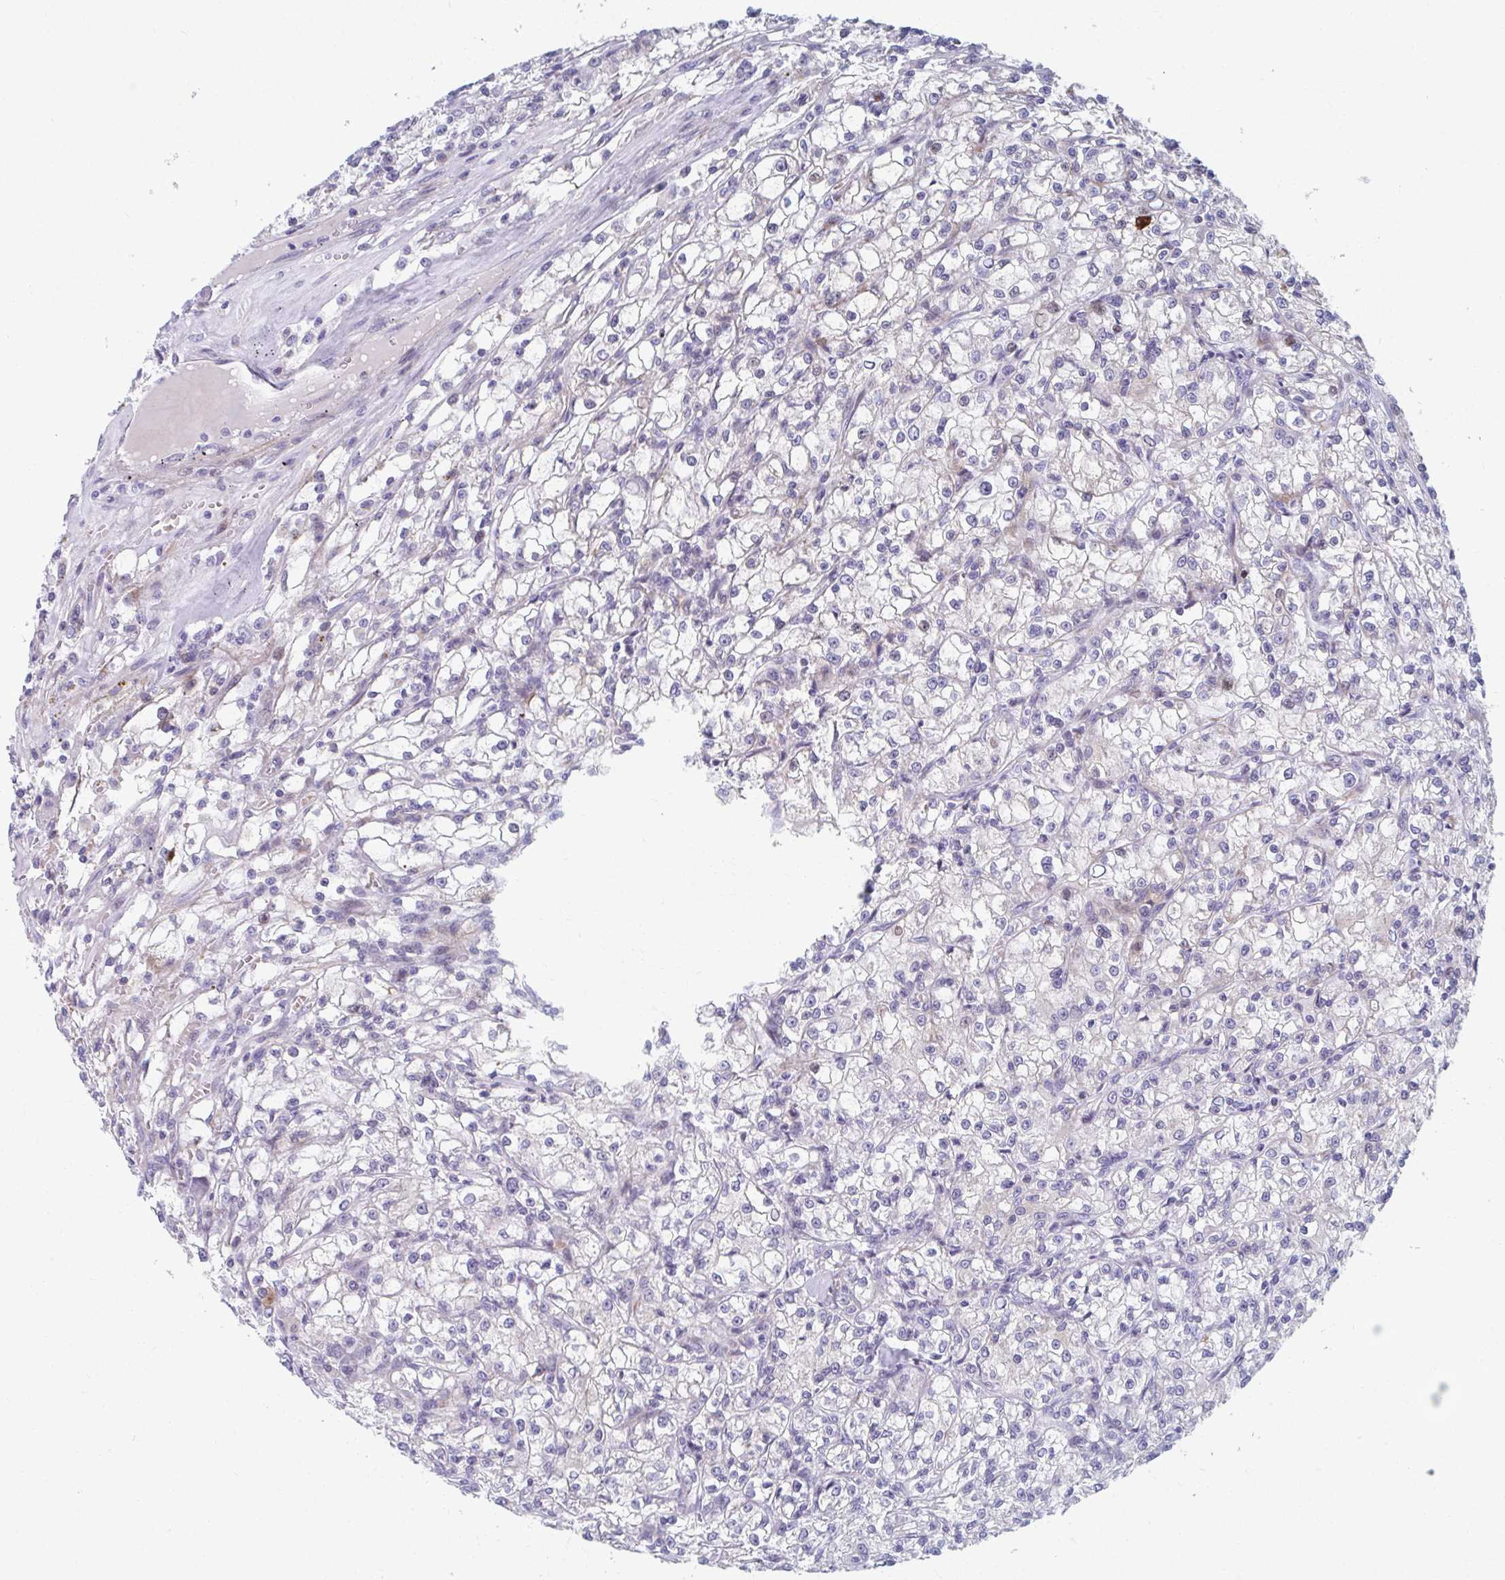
{"staining": {"intensity": "negative", "quantity": "none", "location": "none"}, "tissue": "renal cancer", "cell_type": "Tumor cells", "image_type": "cancer", "snomed": [{"axis": "morphology", "description": "Adenocarcinoma, NOS"}, {"axis": "topography", "description": "Kidney"}], "caption": "An immunohistochemistry micrograph of adenocarcinoma (renal) is shown. There is no staining in tumor cells of adenocarcinoma (renal).", "gene": "ABHD16B", "patient": {"sex": "female", "age": 59}}